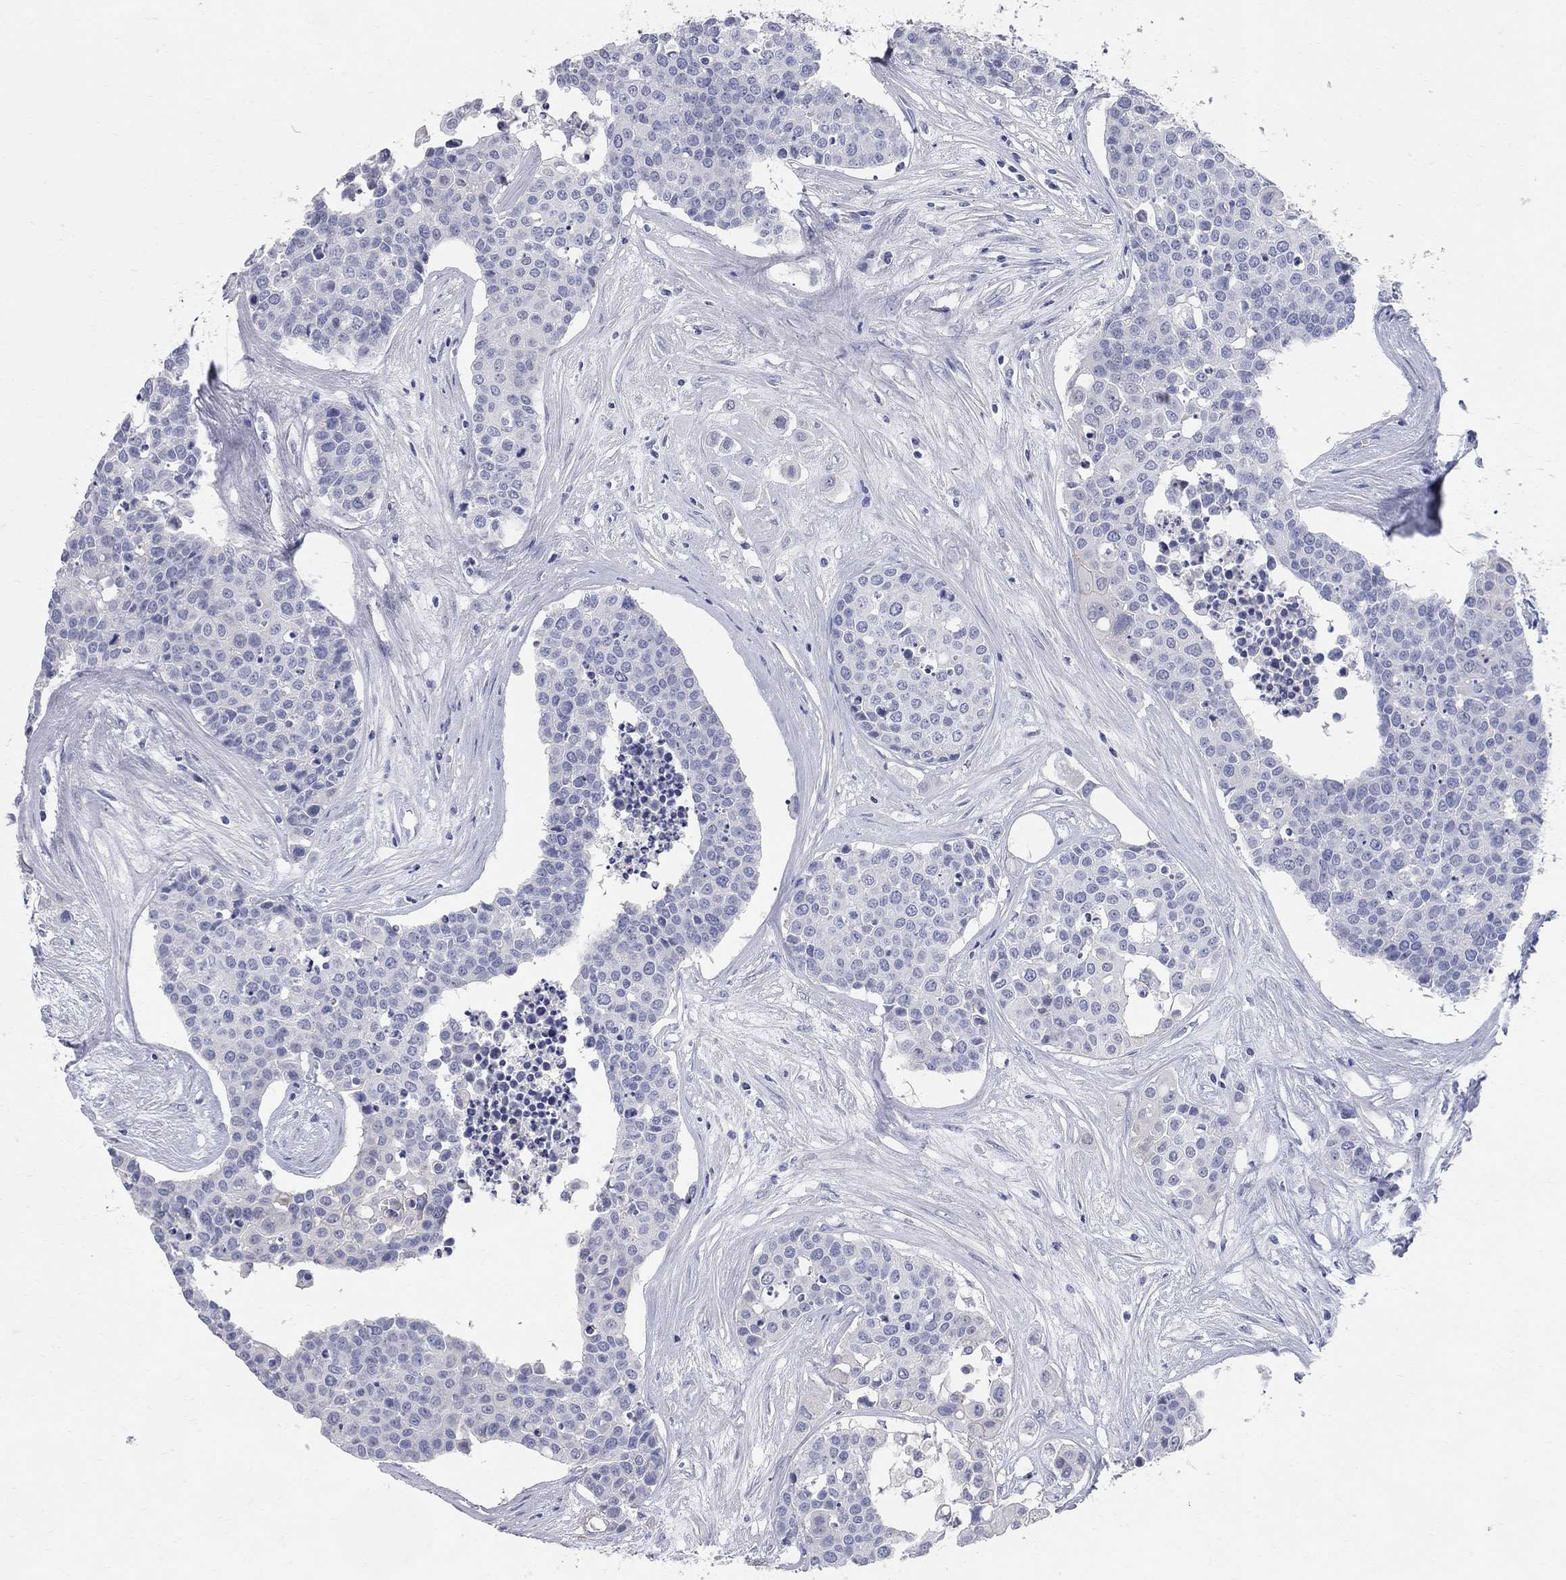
{"staining": {"intensity": "negative", "quantity": "none", "location": "none"}, "tissue": "carcinoid", "cell_type": "Tumor cells", "image_type": "cancer", "snomed": [{"axis": "morphology", "description": "Carcinoid, malignant, NOS"}, {"axis": "topography", "description": "Colon"}], "caption": "An IHC image of carcinoid is shown. There is no staining in tumor cells of carcinoid. The staining is performed using DAB brown chromogen with nuclei counter-stained in using hematoxylin.", "gene": "AOX1", "patient": {"sex": "male", "age": 81}}